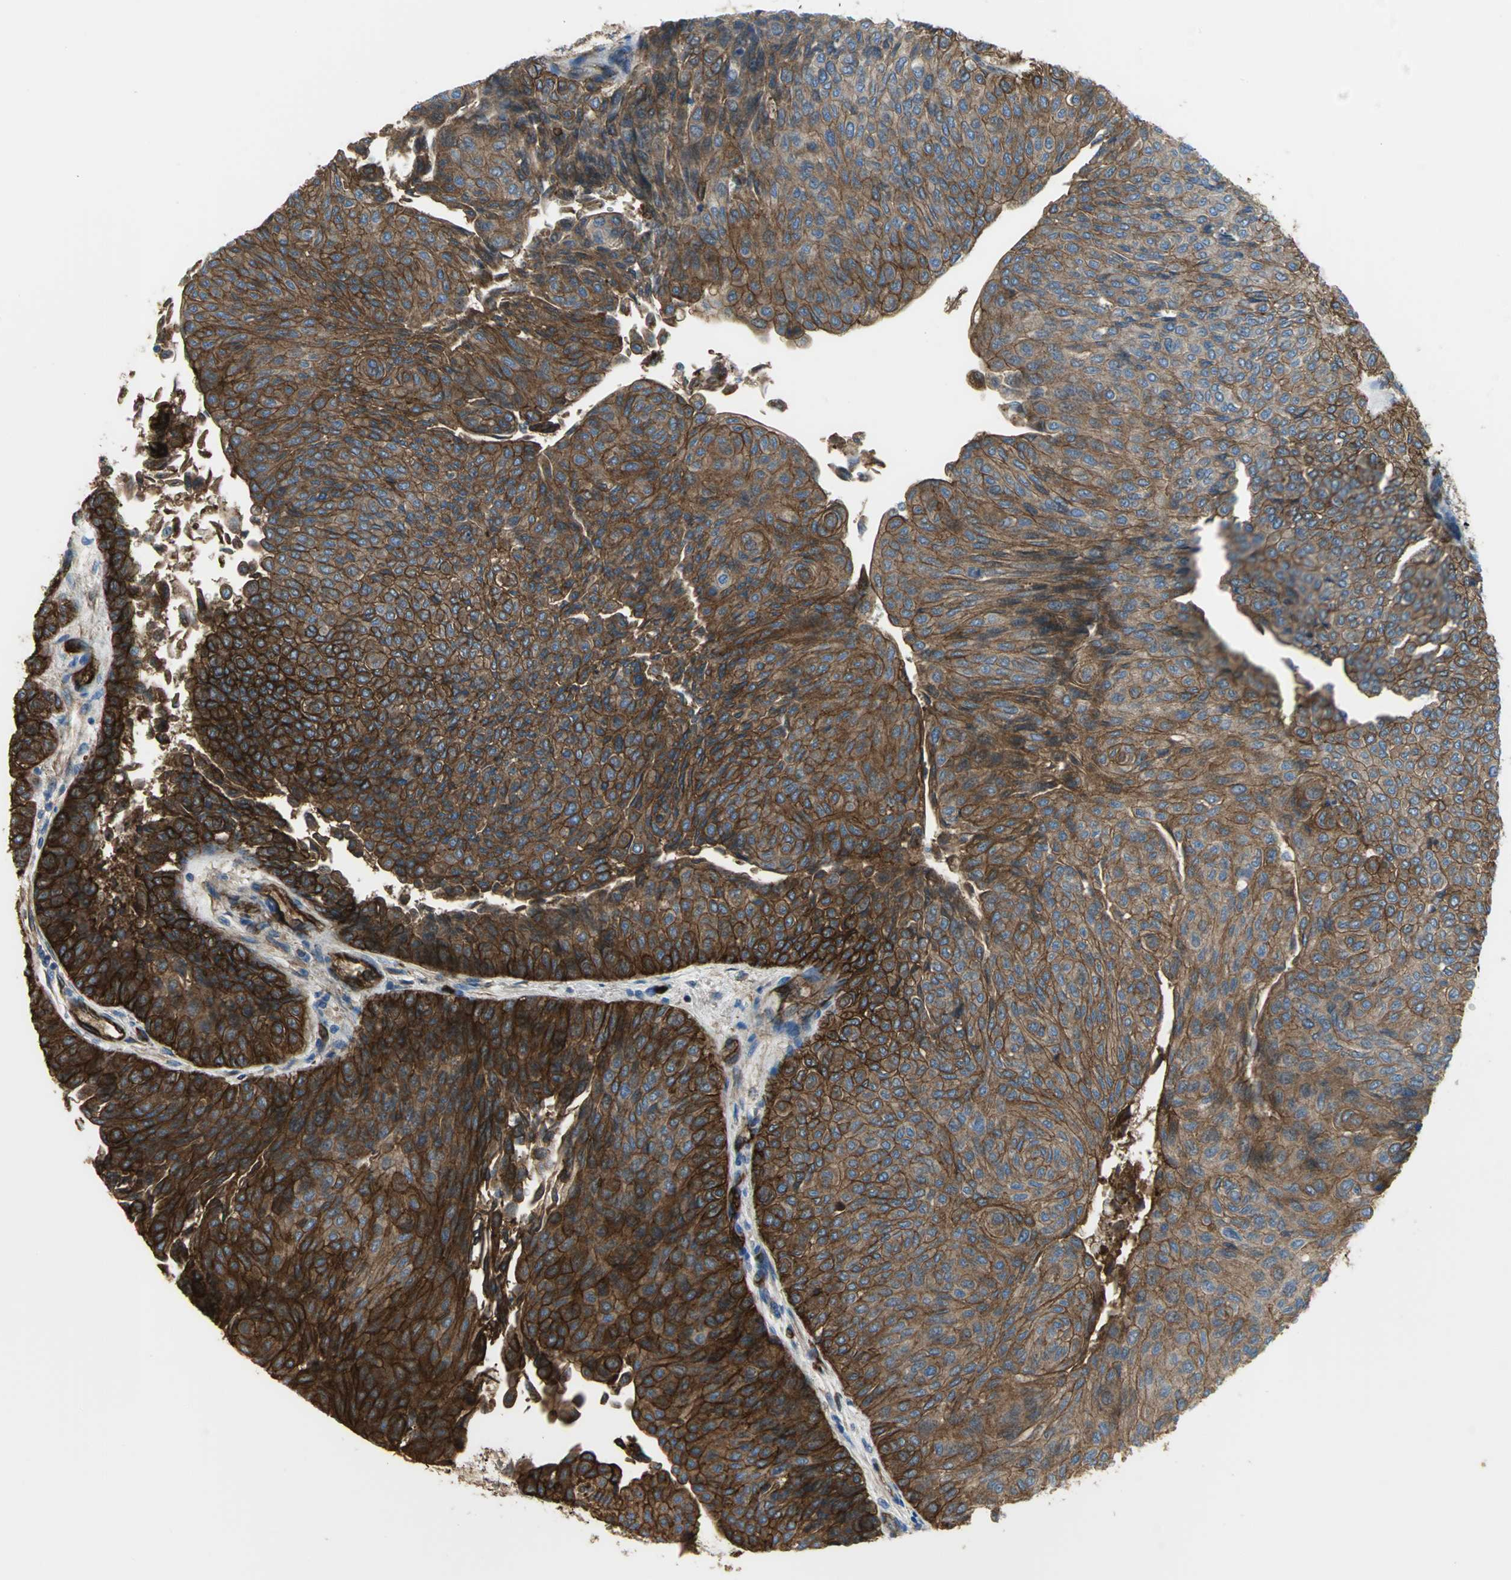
{"staining": {"intensity": "strong", "quantity": ">75%", "location": "cytoplasmic/membranous"}, "tissue": "urothelial cancer", "cell_type": "Tumor cells", "image_type": "cancer", "snomed": [{"axis": "morphology", "description": "Urothelial carcinoma, Low grade"}, {"axis": "topography", "description": "Urinary bladder"}], "caption": "Low-grade urothelial carcinoma stained with DAB (3,3'-diaminobenzidine) IHC displays high levels of strong cytoplasmic/membranous staining in about >75% of tumor cells.", "gene": "FLNB", "patient": {"sex": "male", "age": 78}}